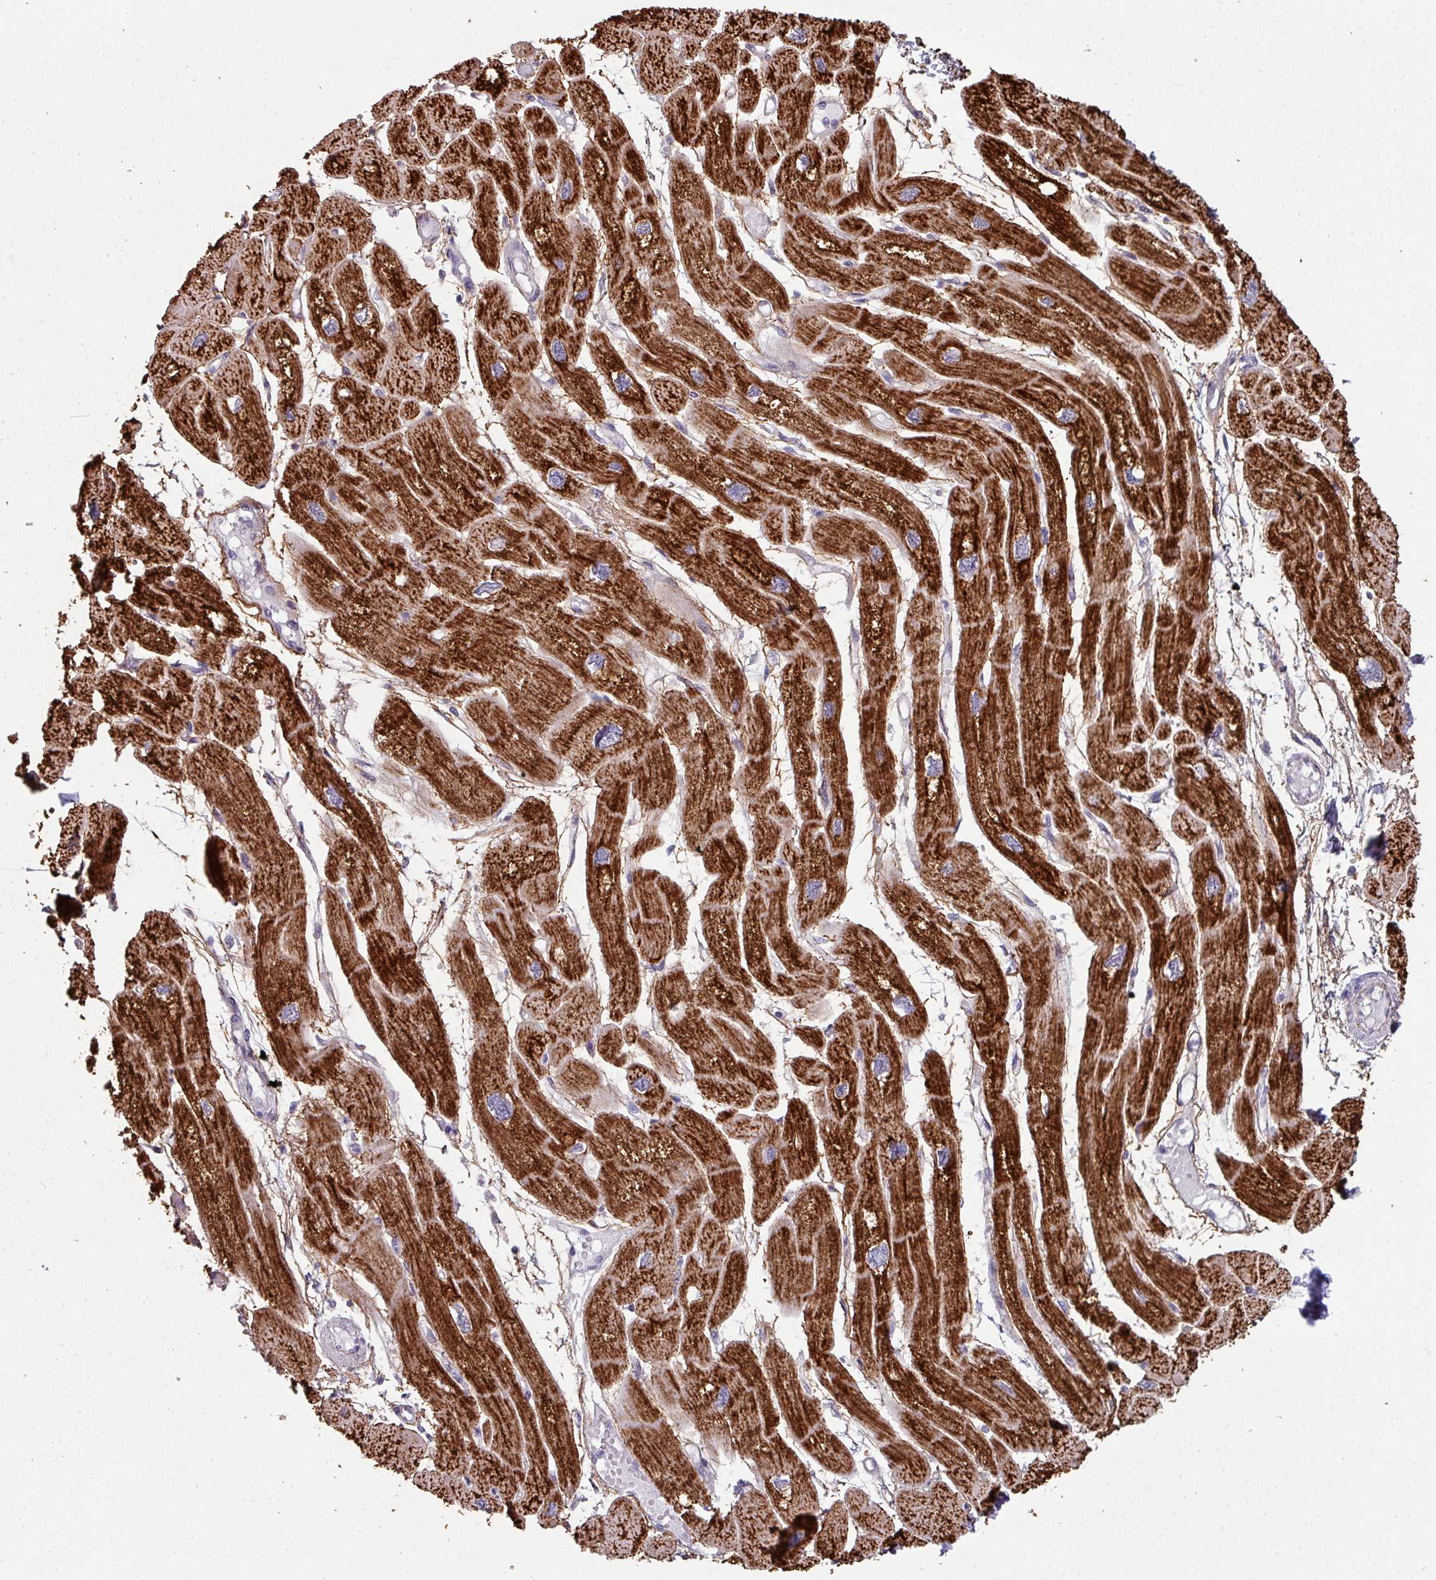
{"staining": {"intensity": "strong", "quantity": ">75%", "location": "cytoplasmic/membranous"}, "tissue": "heart muscle", "cell_type": "Cardiomyocytes", "image_type": "normal", "snomed": [{"axis": "morphology", "description": "Normal tissue, NOS"}, {"axis": "topography", "description": "Heart"}], "caption": "This micrograph demonstrates immunohistochemistry staining of normal heart muscle, with high strong cytoplasmic/membranous staining in about >75% of cardiomyocytes.", "gene": "C2orf16", "patient": {"sex": "male", "age": 42}}